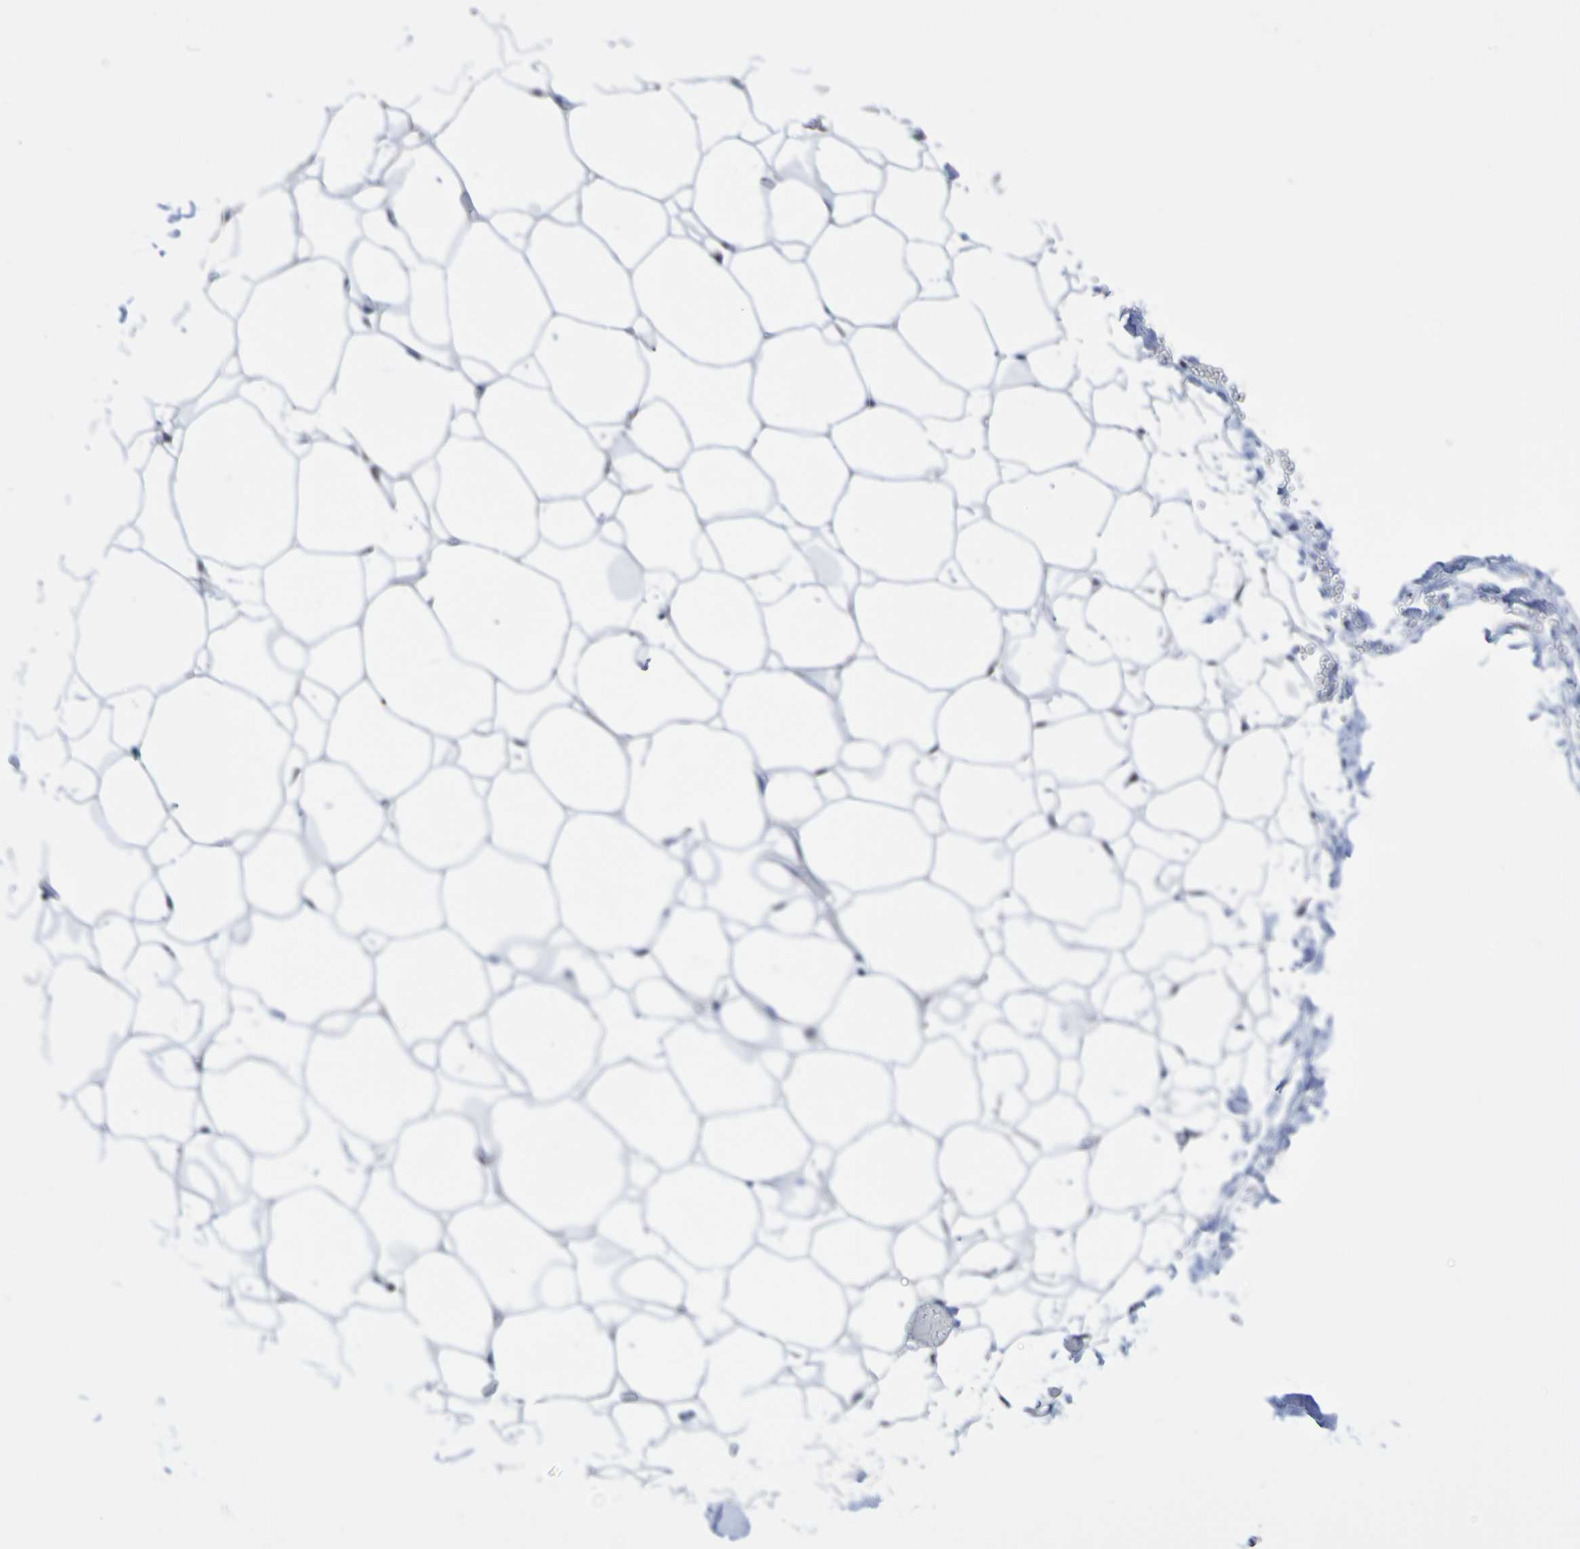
{"staining": {"intensity": "negative", "quantity": "none", "location": "none"}, "tissue": "adipose tissue", "cell_type": "Adipocytes", "image_type": "normal", "snomed": [{"axis": "morphology", "description": "Normal tissue, NOS"}, {"axis": "topography", "description": "Breast"}, {"axis": "topography", "description": "Adipose tissue"}], "caption": "Immunohistochemistry (IHC) image of unremarkable human adipose tissue stained for a protein (brown), which shows no expression in adipocytes.", "gene": "ATIC", "patient": {"sex": "female", "age": 25}}